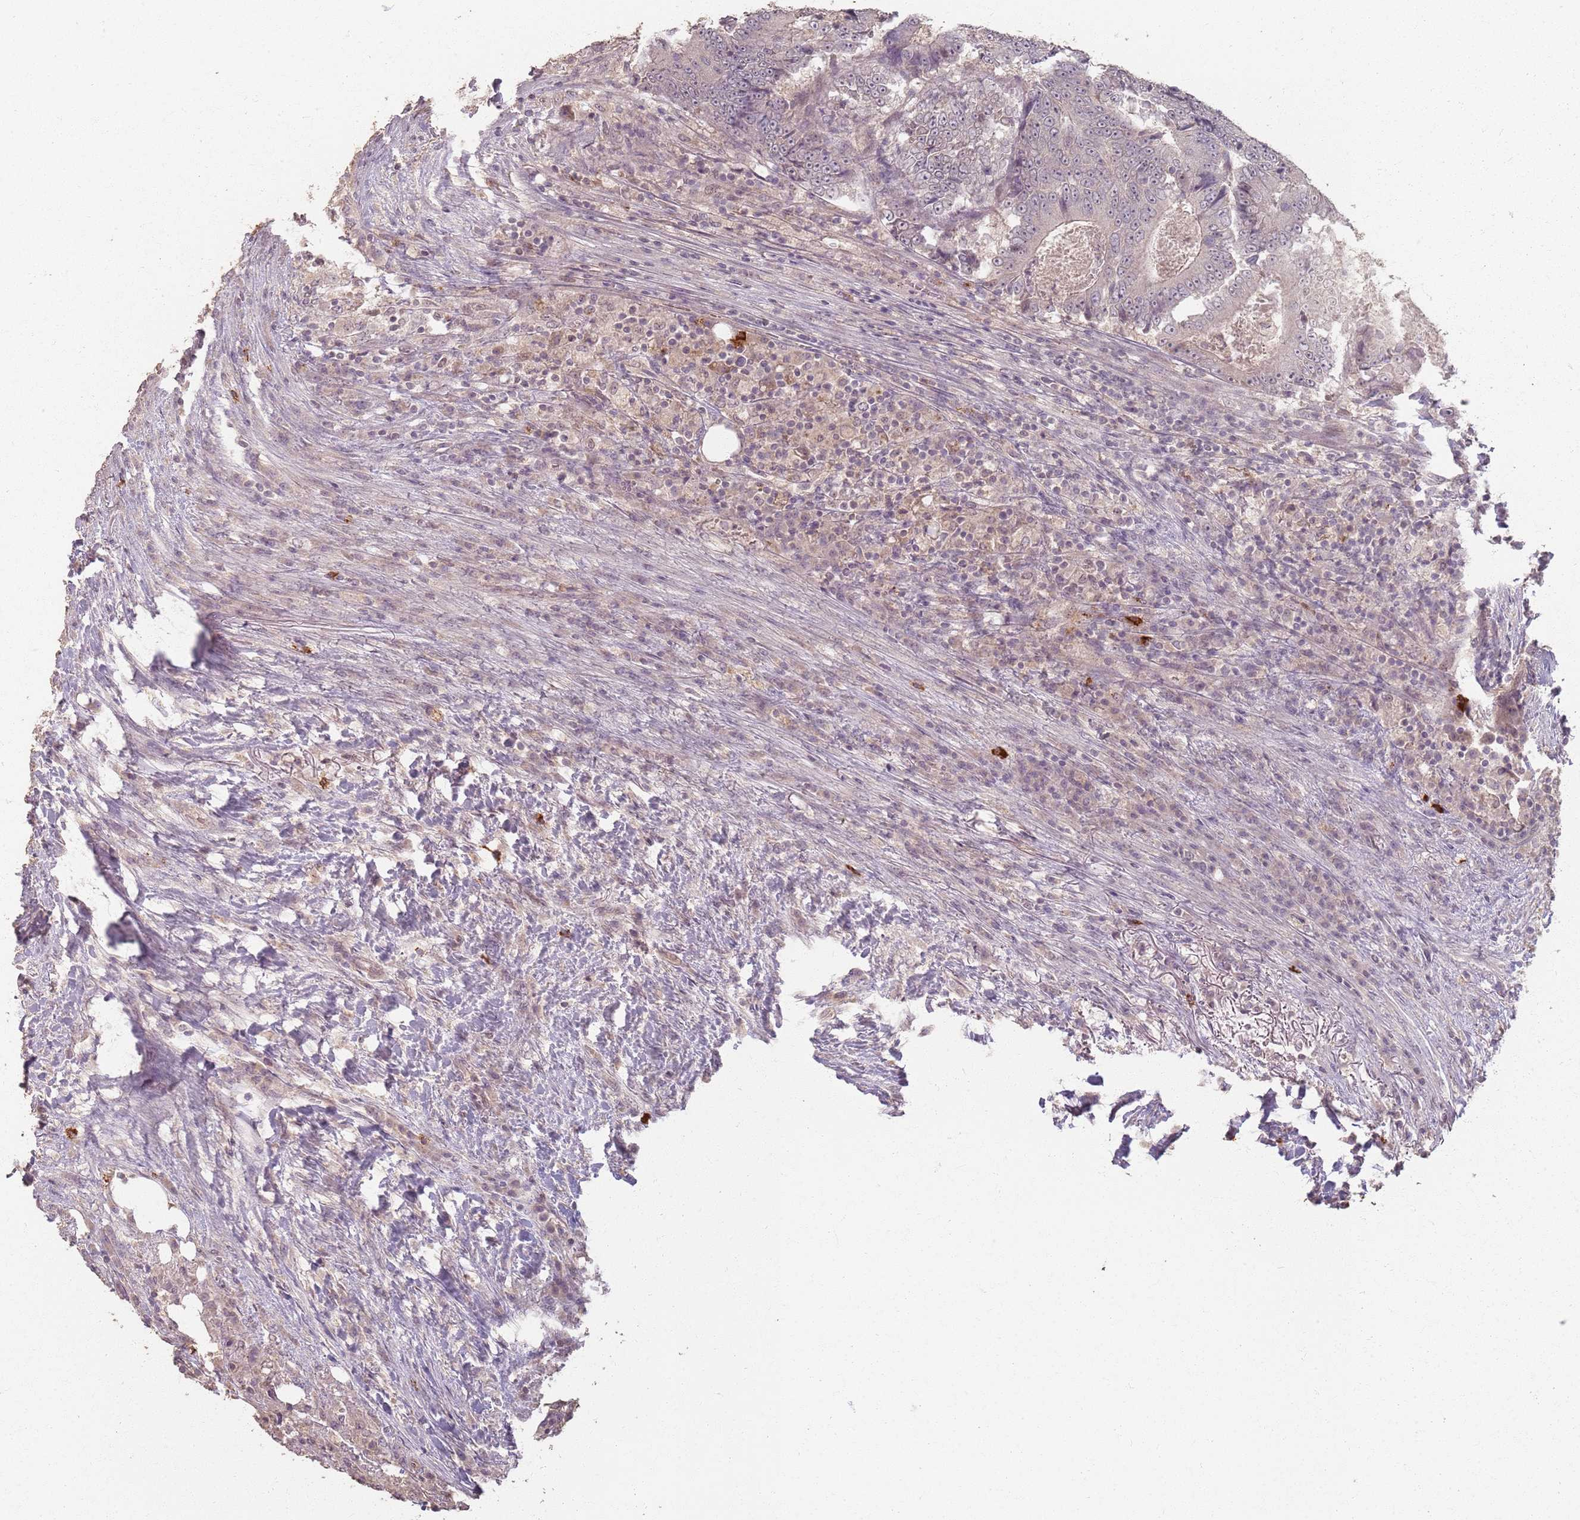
{"staining": {"intensity": "negative", "quantity": "none", "location": "none"}, "tissue": "colorectal cancer", "cell_type": "Tumor cells", "image_type": "cancer", "snomed": [{"axis": "morphology", "description": "Adenocarcinoma, NOS"}, {"axis": "topography", "description": "Colon"}], "caption": "DAB (3,3'-diaminobenzidine) immunohistochemical staining of human colorectal cancer displays no significant expression in tumor cells.", "gene": "CCDC168", "patient": {"sex": "male", "age": 83}}